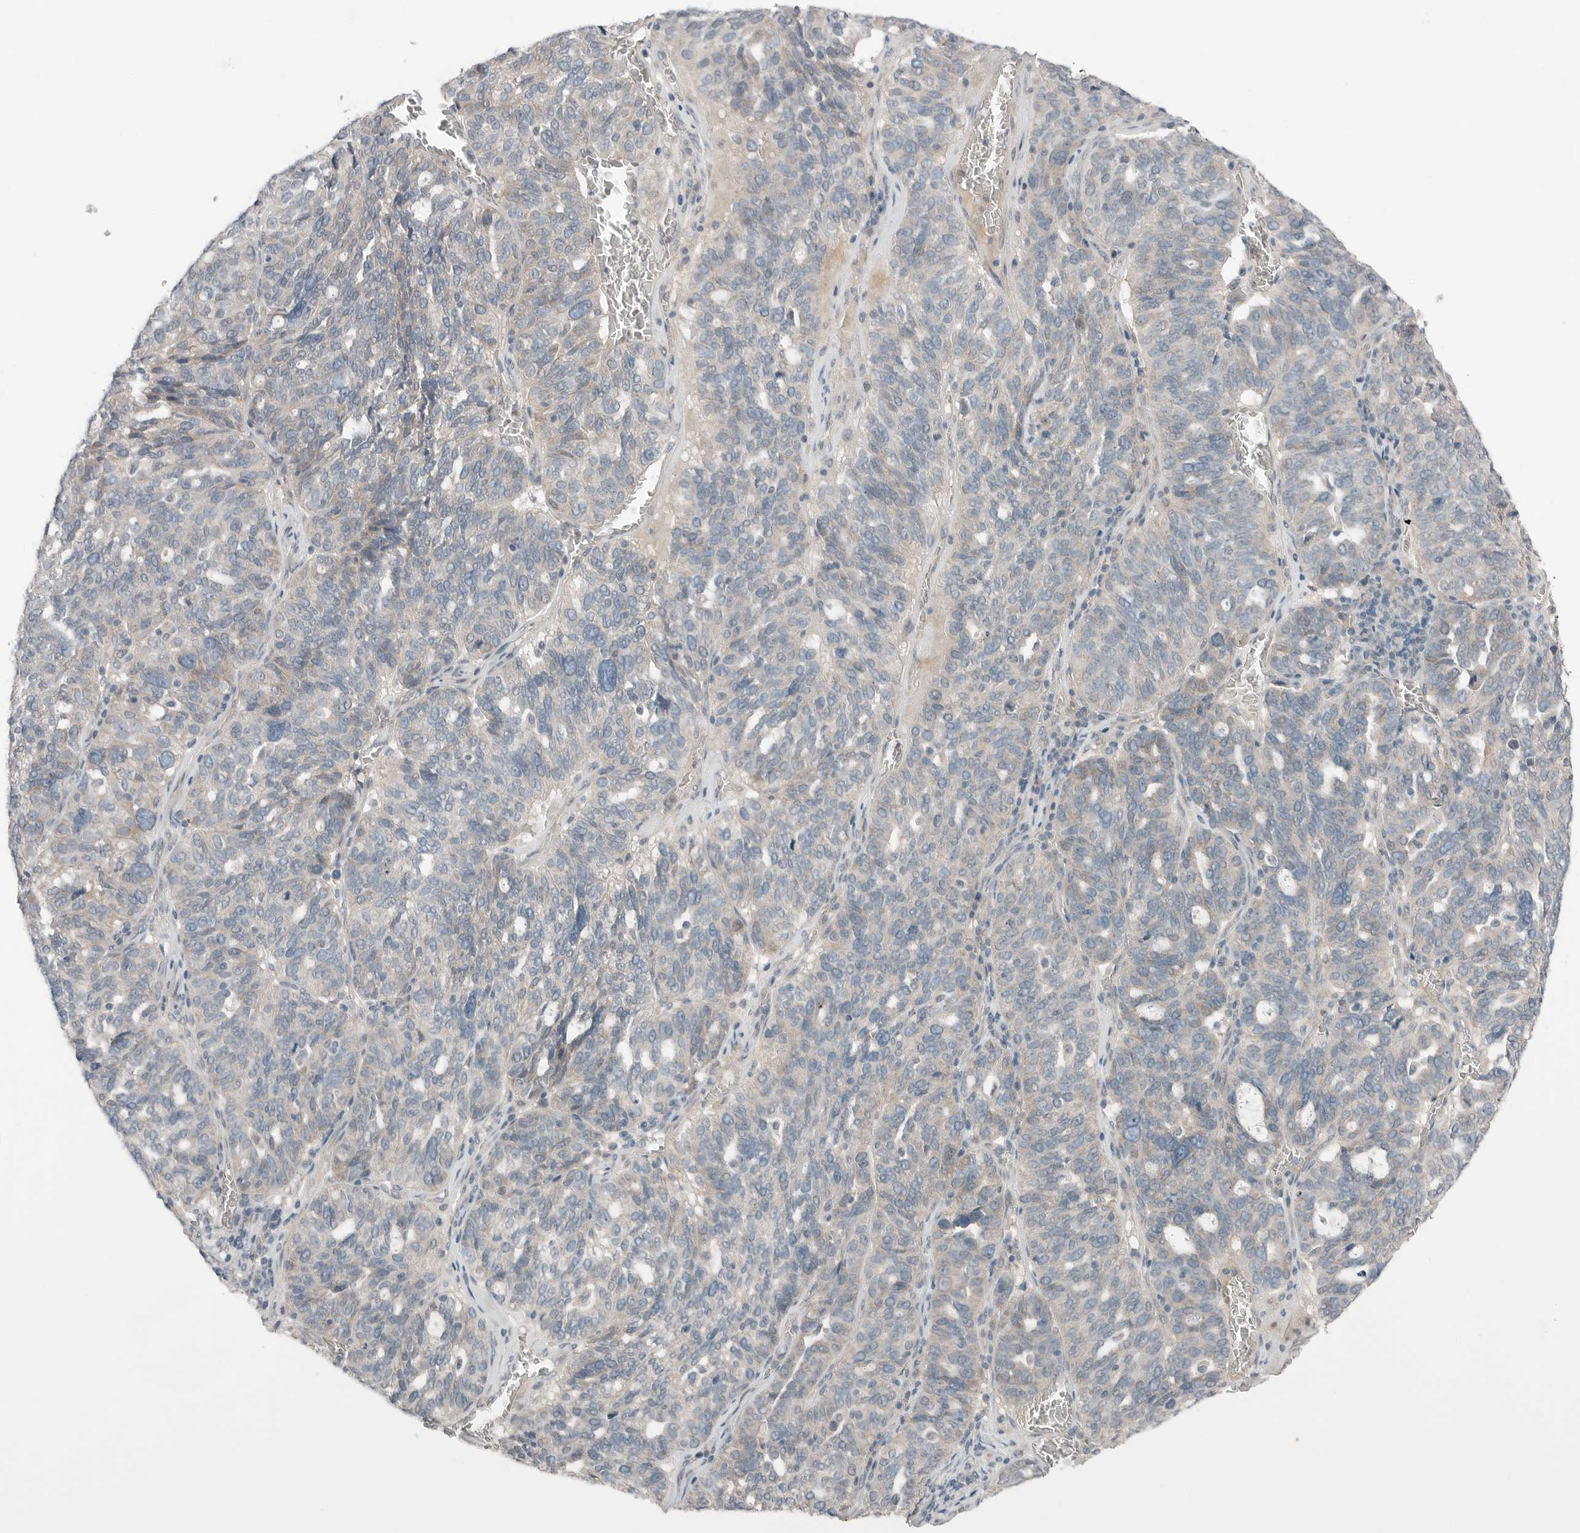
{"staining": {"intensity": "negative", "quantity": "none", "location": "none"}, "tissue": "ovarian cancer", "cell_type": "Tumor cells", "image_type": "cancer", "snomed": [{"axis": "morphology", "description": "Cystadenocarcinoma, serous, NOS"}, {"axis": "topography", "description": "Ovary"}], "caption": "A high-resolution image shows immunohistochemistry staining of serous cystadenocarcinoma (ovarian), which shows no significant expression in tumor cells.", "gene": "FCRLB", "patient": {"sex": "female", "age": 59}}